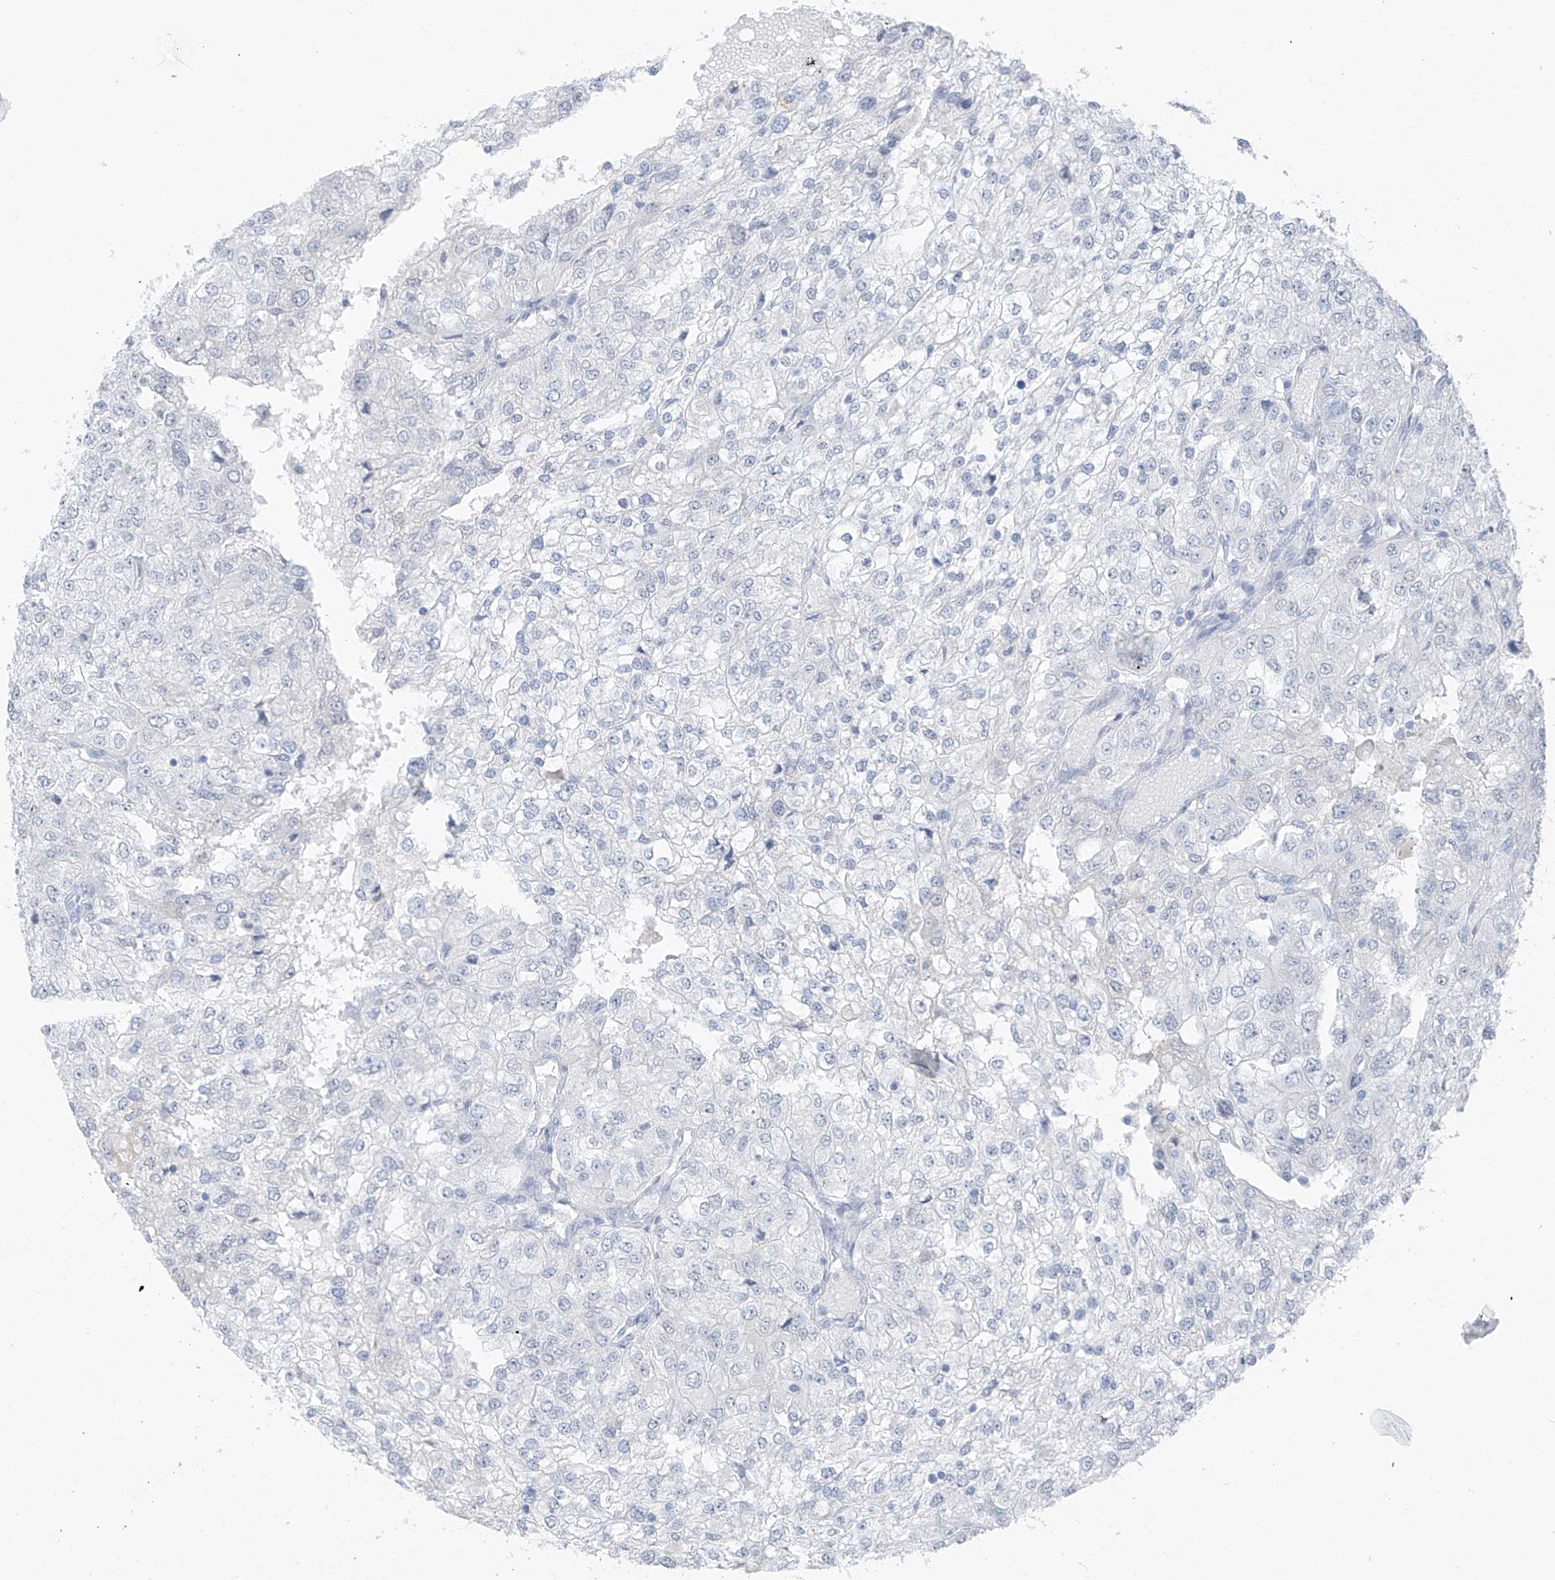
{"staining": {"intensity": "negative", "quantity": "none", "location": "none"}, "tissue": "renal cancer", "cell_type": "Tumor cells", "image_type": "cancer", "snomed": [{"axis": "morphology", "description": "Adenocarcinoma, NOS"}, {"axis": "topography", "description": "Kidney"}], "caption": "This is a photomicrograph of IHC staining of renal cancer (adenocarcinoma), which shows no staining in tumor cells.", "gene": "CYP4V2", "patient": {"sex": "female", "age": 54}}